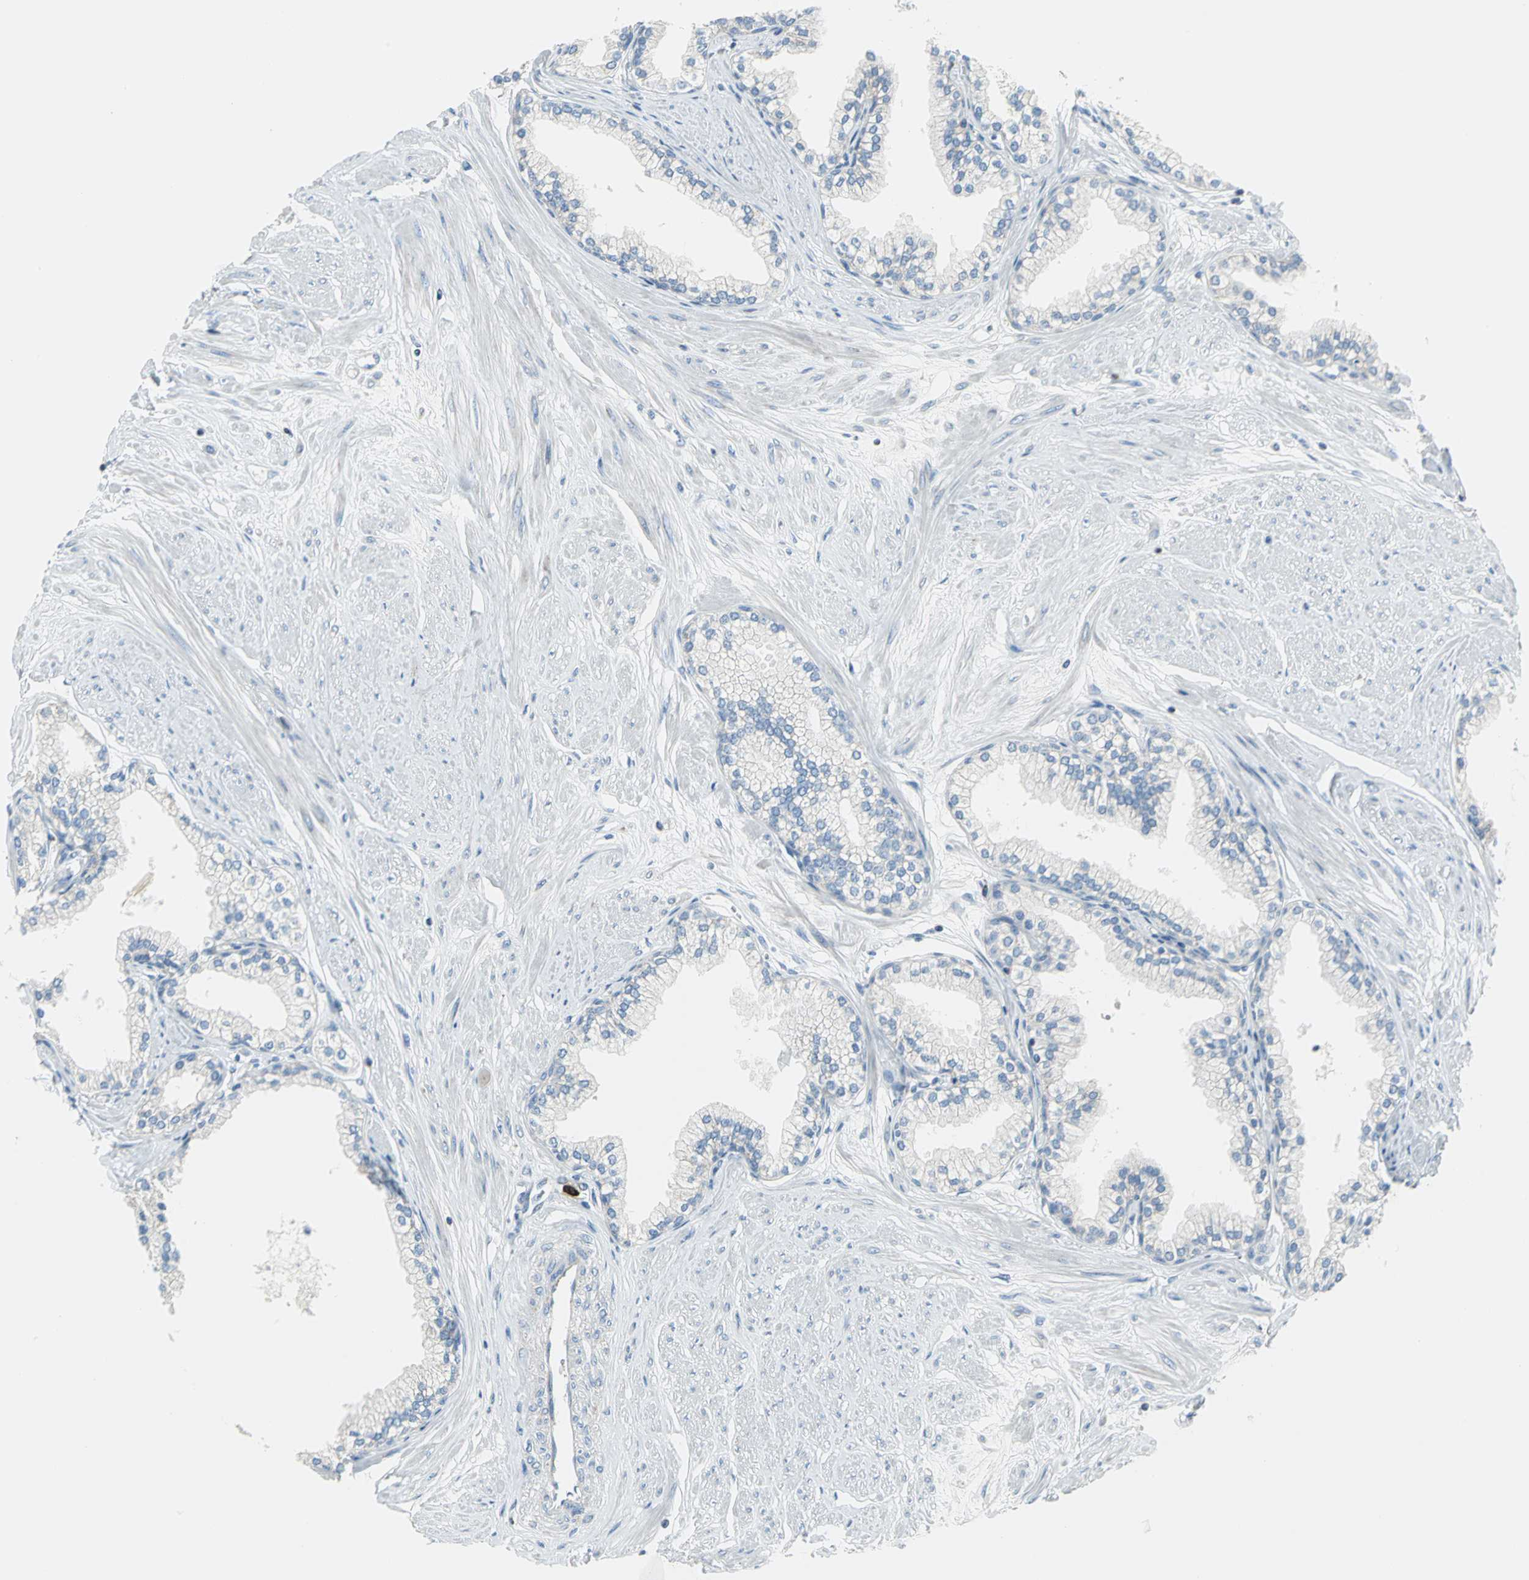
{"staining": {"intensity": "negative", "quantity": "none", "location": "none"}, "tissue": "prostate", "cell_type": "Glandular cells", "image_type": "normal", "snomed": [{"axis": "morphology", "description": "Normal tissue, NOS"}, {"axis": "topography", "description": "Prostate"}], "caption": "High magnification brightfield microscopy of unremarkable prostate stained with DAB (3,3'-diaminobenzidine) (brown) and counterstained with hematoxylin (blue): glandular cells show no significant expression. Nuclei are stained in blue.", "gene": "ALOX15", "patient": {"sex": "male", "age": 64}}